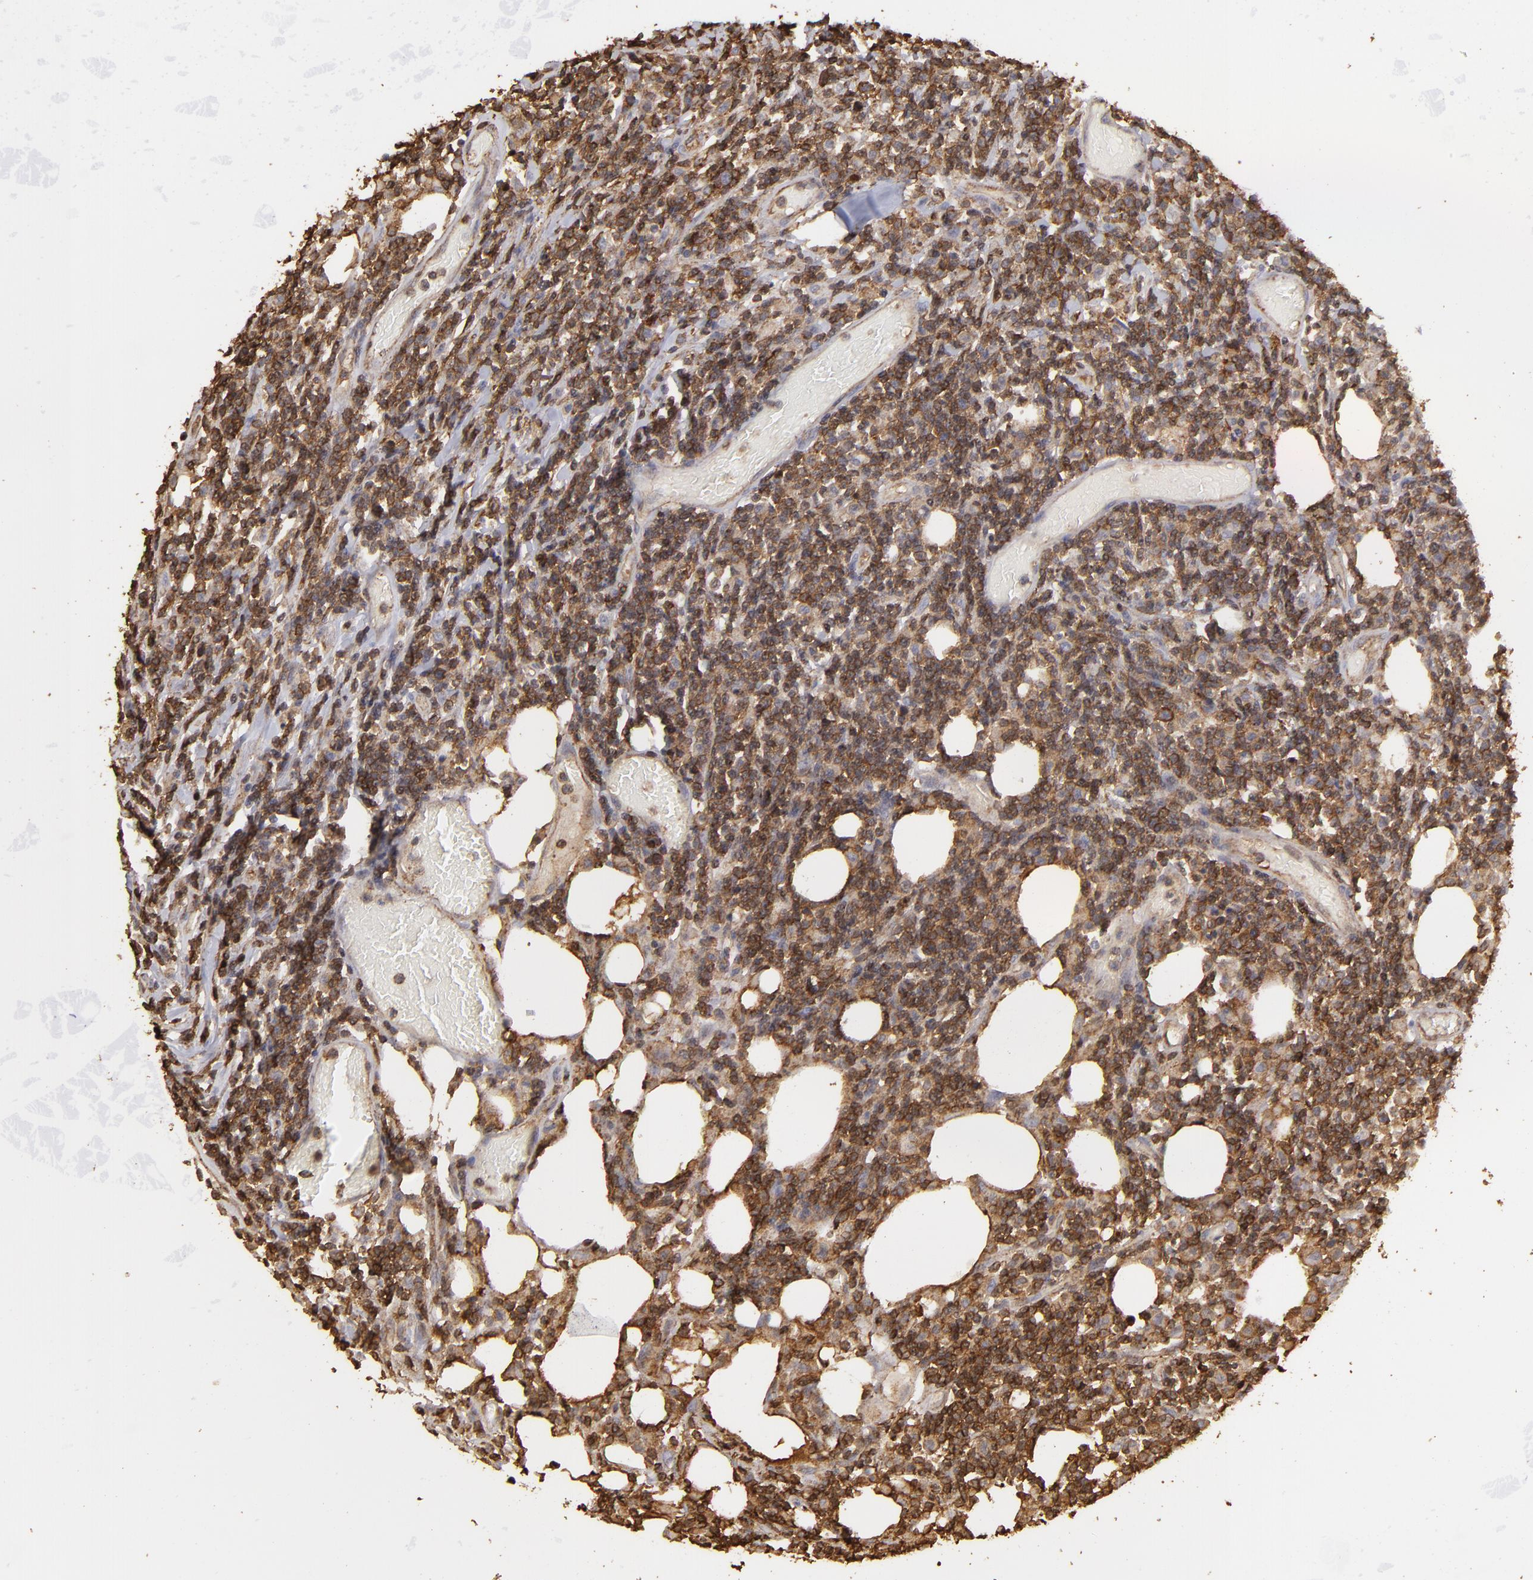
{"staining": {"intensity": "strong", "quantity": ">75%", "location": "cytoplasmic/membranous"}, "tissue": "lymphoma", "cell_type": "Tumor cells", "image_type": "cancer", "snomed": [{"axis": "morphology", "description": "Malignant lymphoma, non-Hodgkin's type, High grade"}, {"axis": "topography", "description": "Colon"}], "caption": "The histopathology image demonstrates immunohistochemical staining of lymphoma. There is strong cytoplasmic/membranous expression is seen in about >75% of tumor cells. Nuclei are stained in blue.", "gene": "ACTB", "patient": {"sex": "male", "age": 82}}